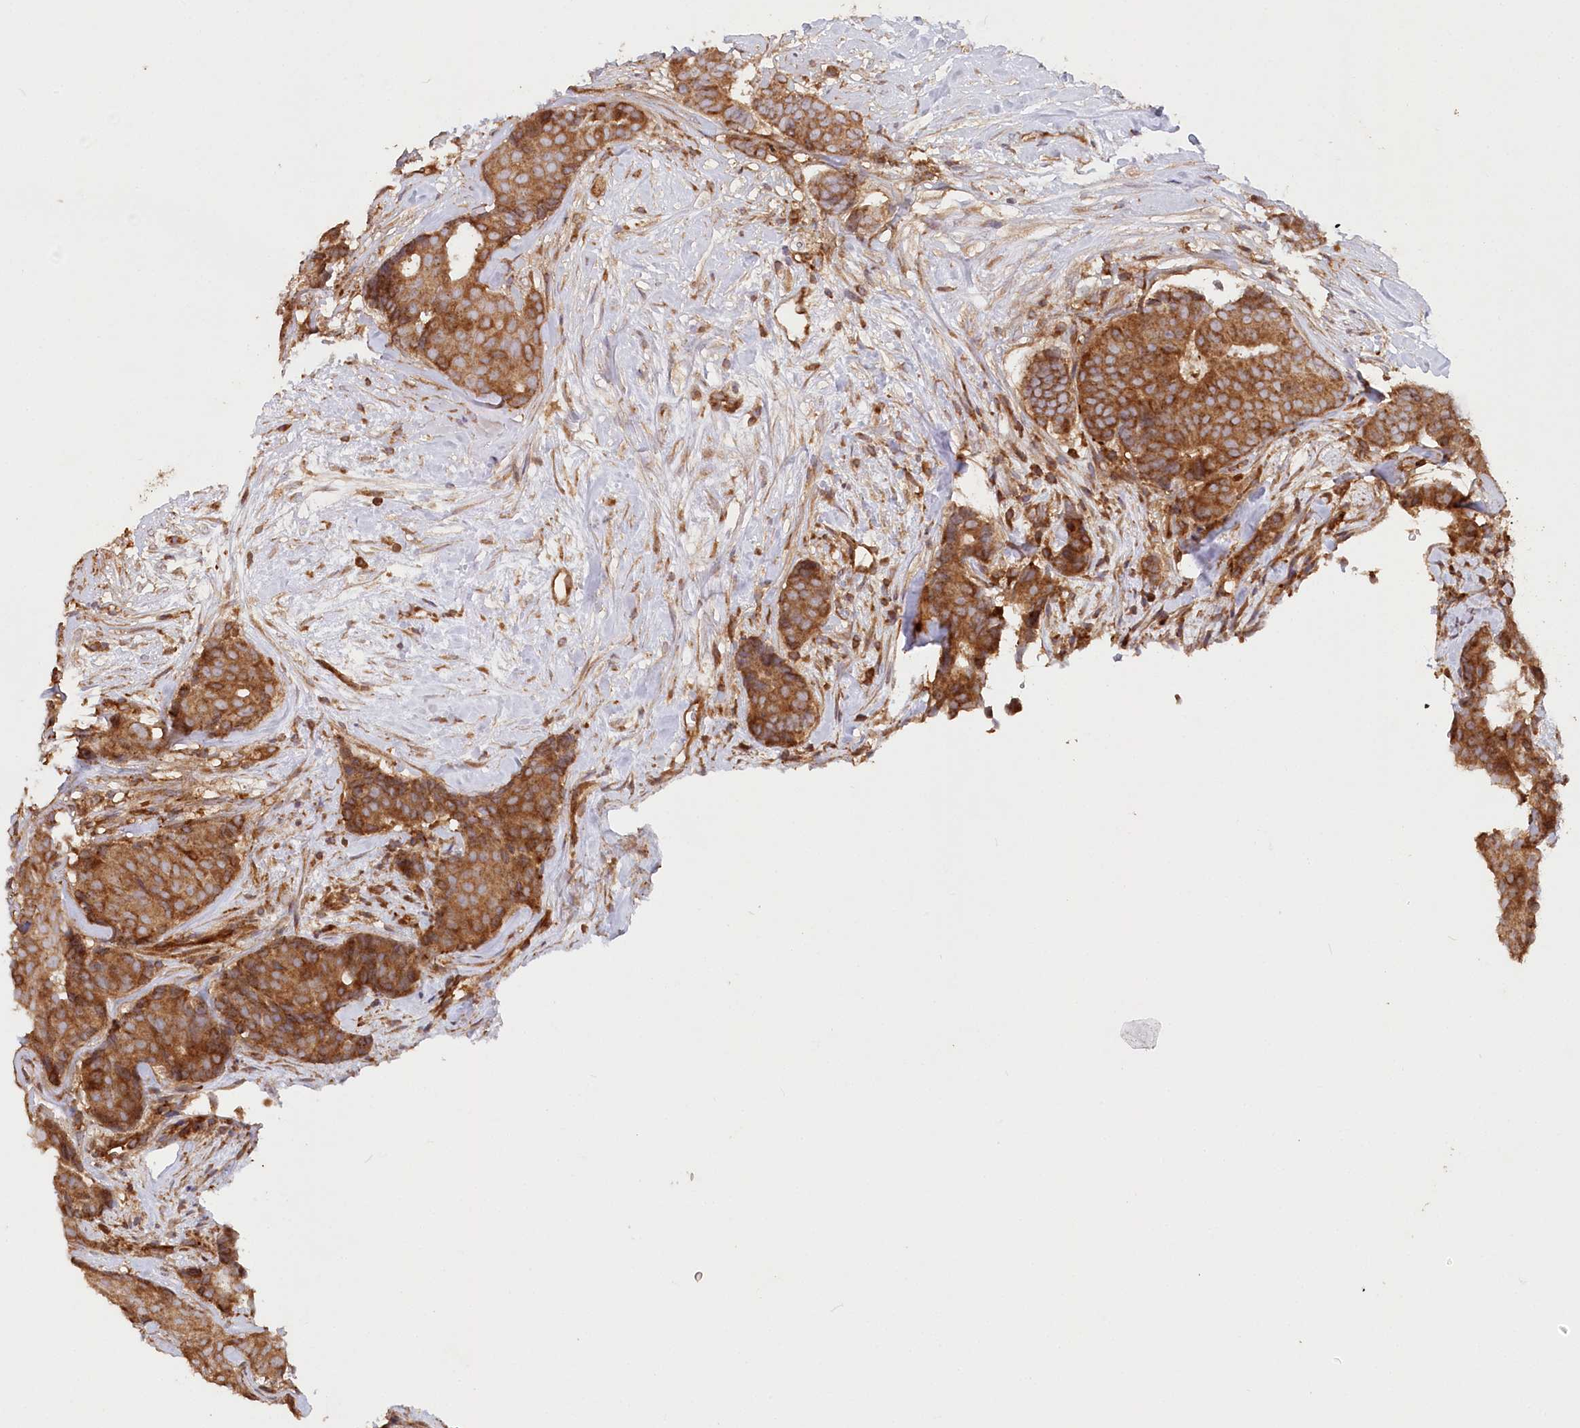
{"staining": {"intensity": "moderate", "quantity": ">75%", "location": "cytoplasmic/membranous"}, "tissue": "breast cancer", "cell_type": "Tumor cells", "image_type": "cancer", "snomed": [{"axis": "morphology", "description": "Duct carcinoma"}, {"axis": "topography", "description": "Breast"}], "caption": "Moderate cytoplasmic/membranous staining is identified in approximately >75% of tumor cells in breast invasive ductal carcinoma.", "gene": "PAIP2", "patient": {"sex": "female", "age": 75}}